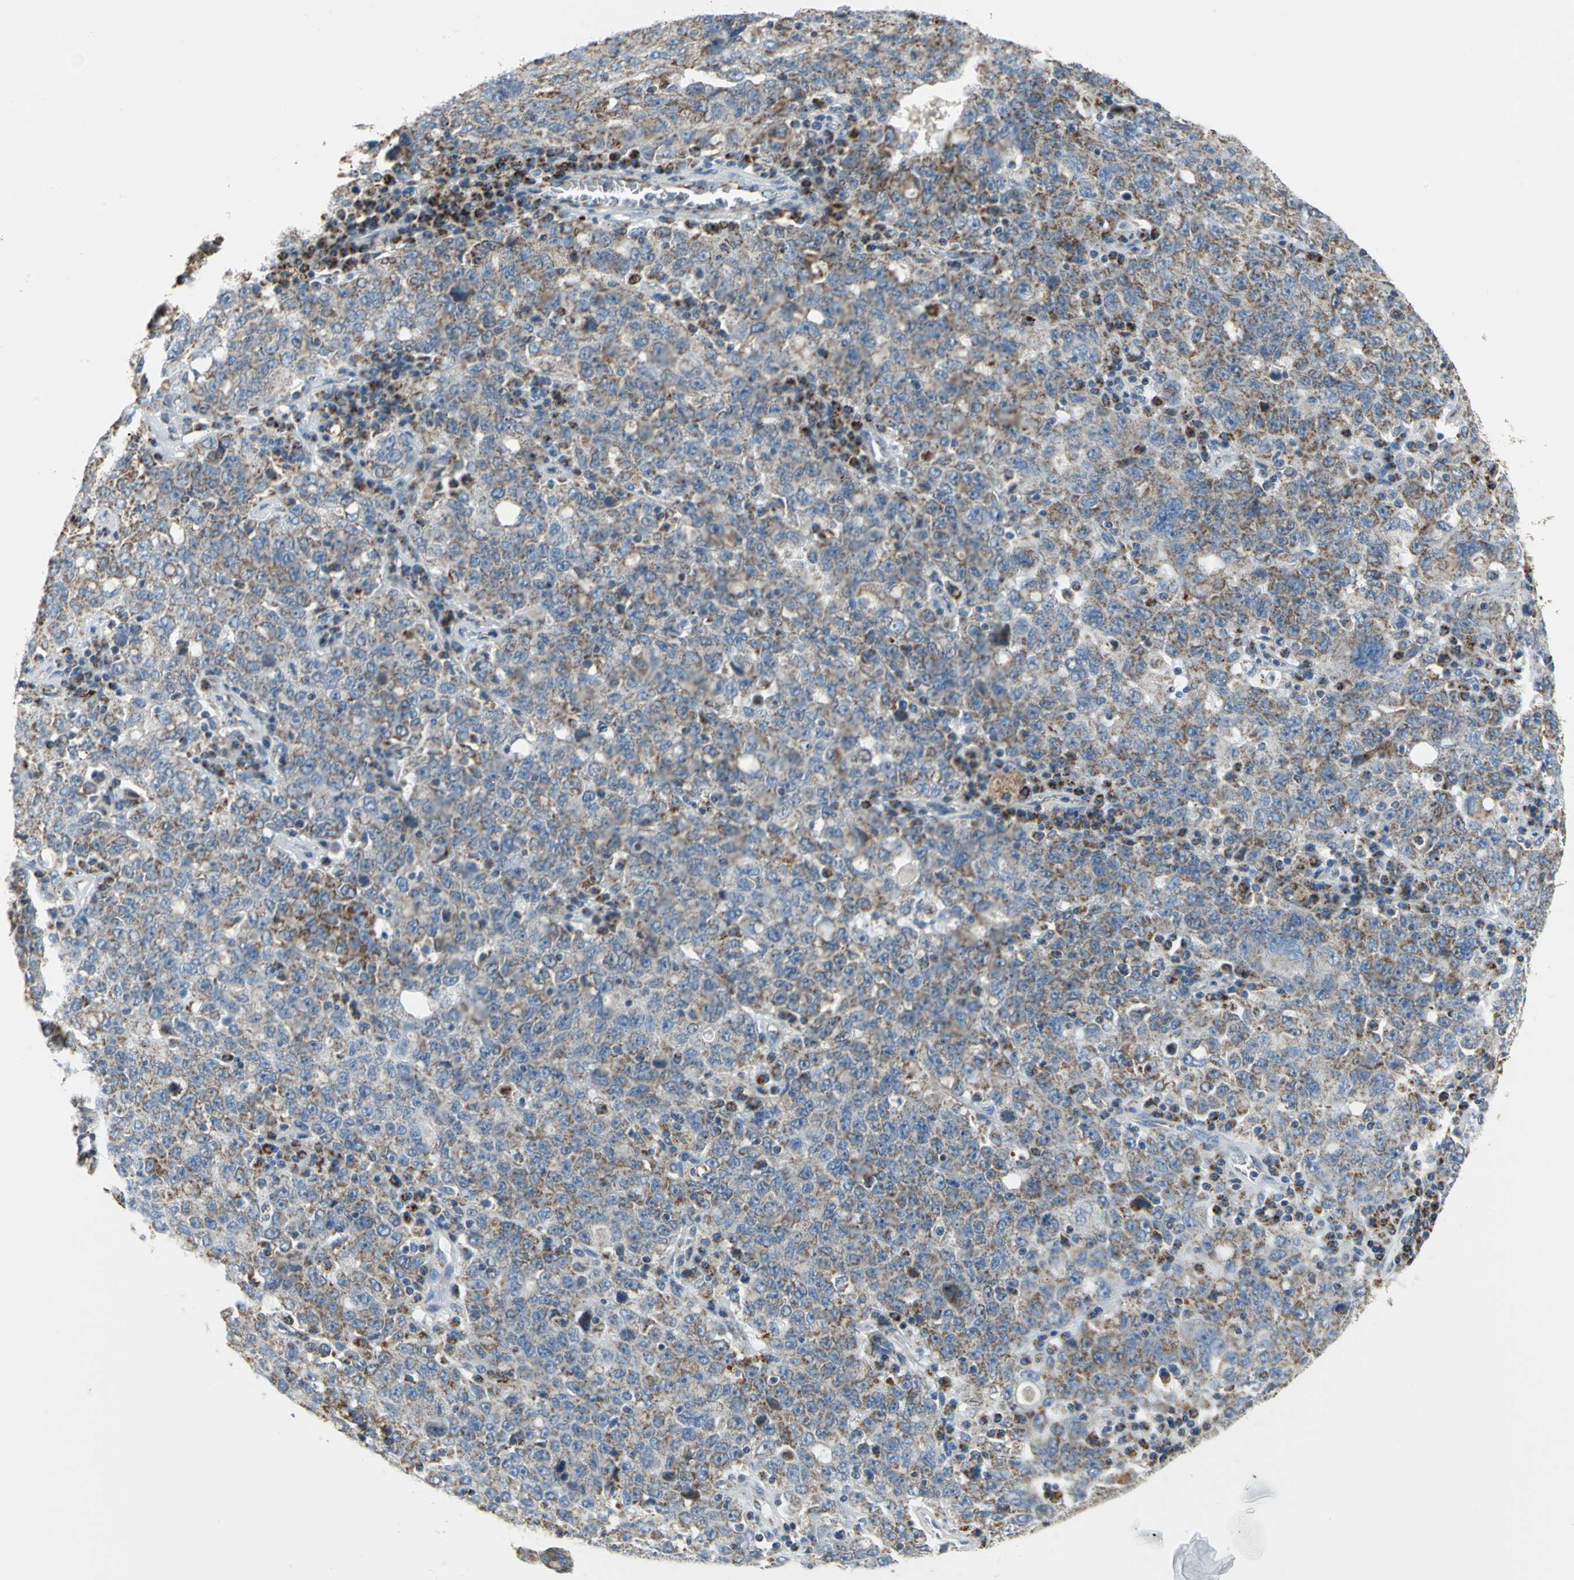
{"staining": {"intensity": "moderate", "quantity": ">75%", "location": "cytoplasmic/membranous"}, "tissue": "ovarian cancer", "cell_type": "Tumor cells", "image_type": "cancer", "snomed": [{"axis": "morphology", "description": "Carcinoma, endometroid"}, {"axis": "topography", "description": "Ovary"}], "caption": "Protein expression analysis of human endometroid carcinoma (ovarian) reveals moderate cytoplasmic/membranous positivity in about >75% of tumor cells.", "gene": "NTRK1", "patient": {"sex": "female", "age": 62}}